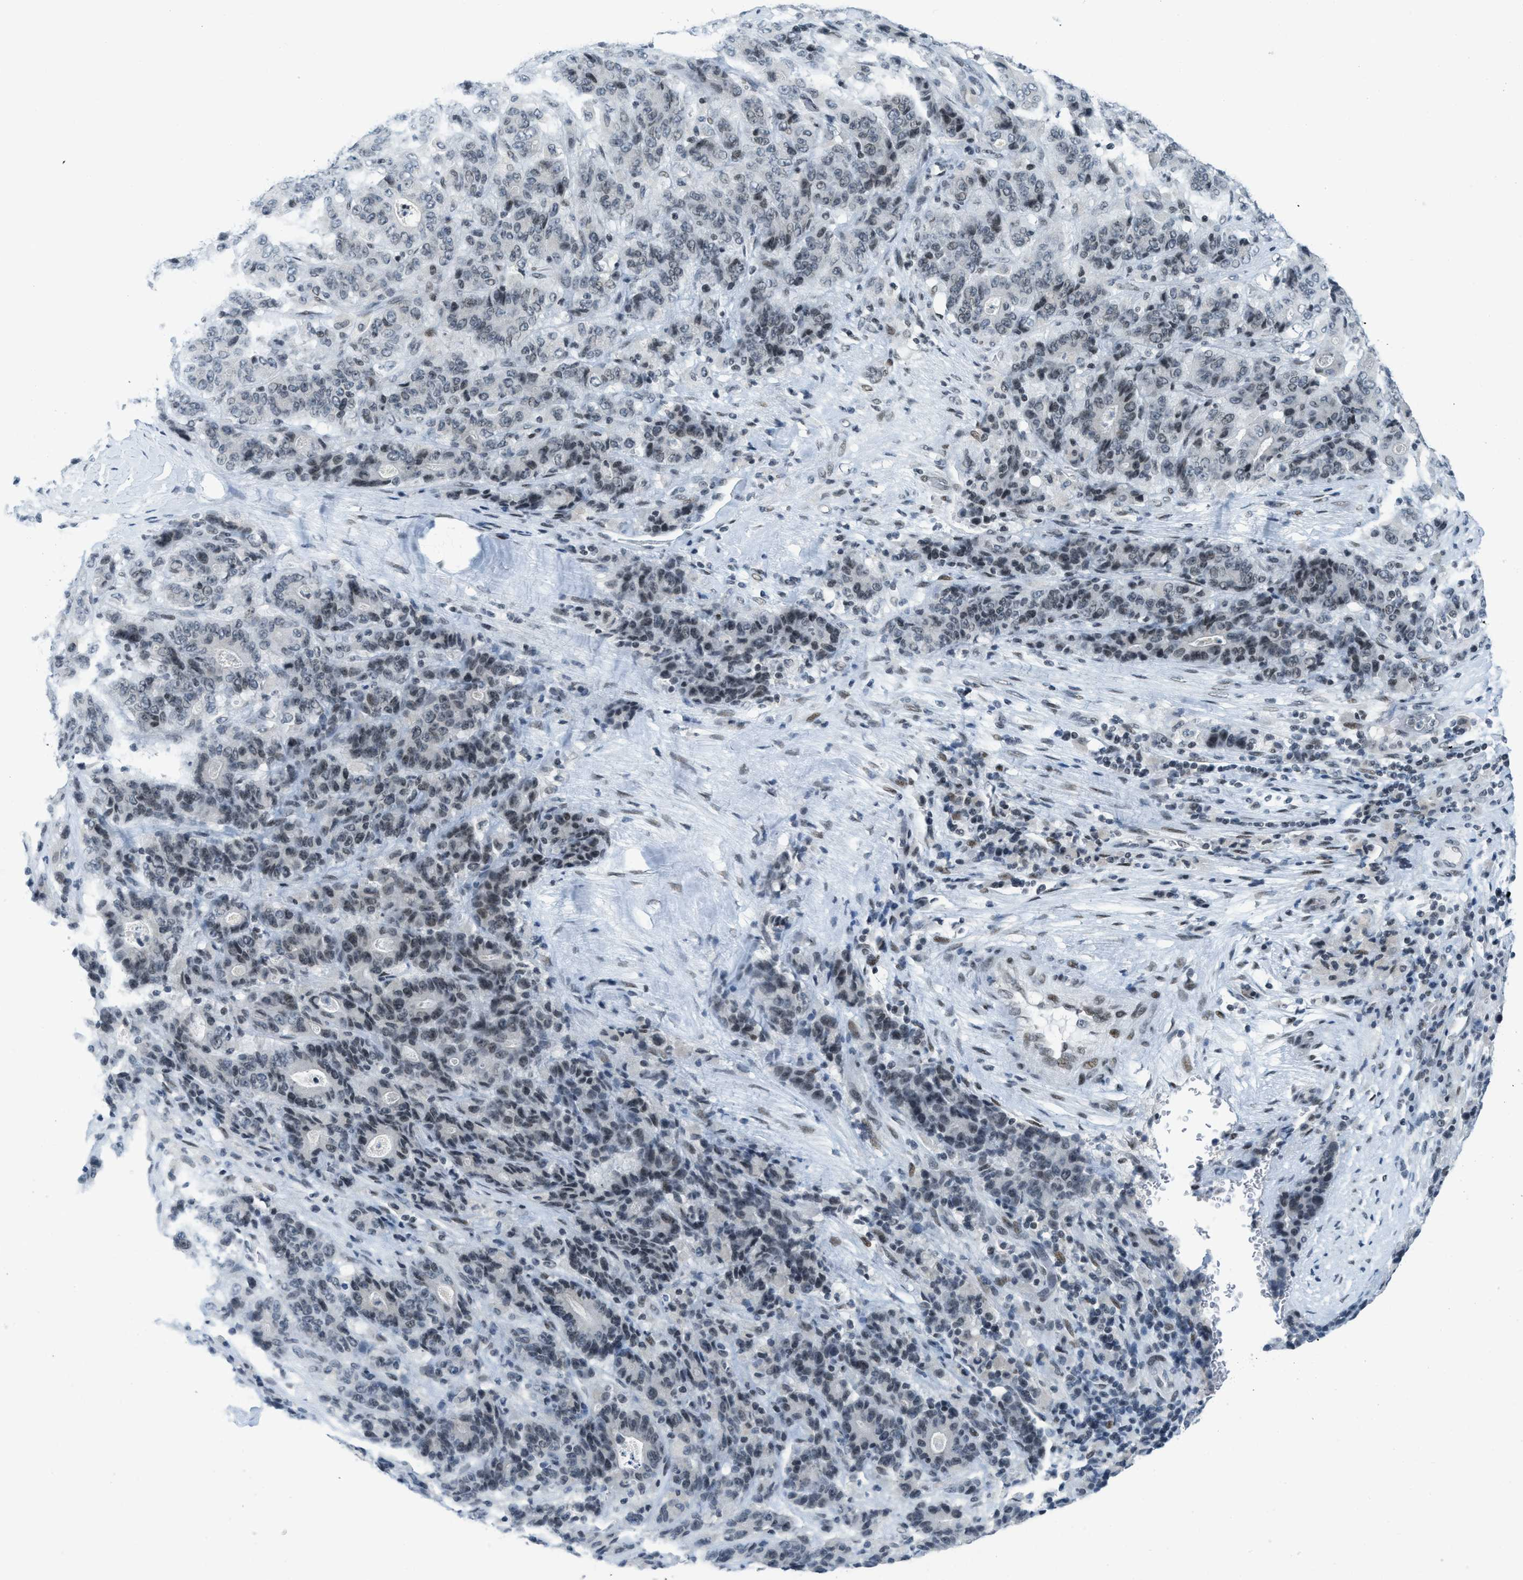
{"staining": {"intensity": "weak", "quantity": "<25%", "location": "nuclear"}, "tissue": "stomach cancer", "cell_type": "Tumor cells", "image_type": "cancer", "snomed": [{"axis": "morphology", "description": "Adenocarcinoma, NOS"}, {"axis": "topography", "description": "Stomach"}], "caption": "Immunohistochemistry (IHC) of human stomach cancer shows no staining in tumor cells.", "gene": "PBX1", "patient": {"sex": "female", "age": 73}}